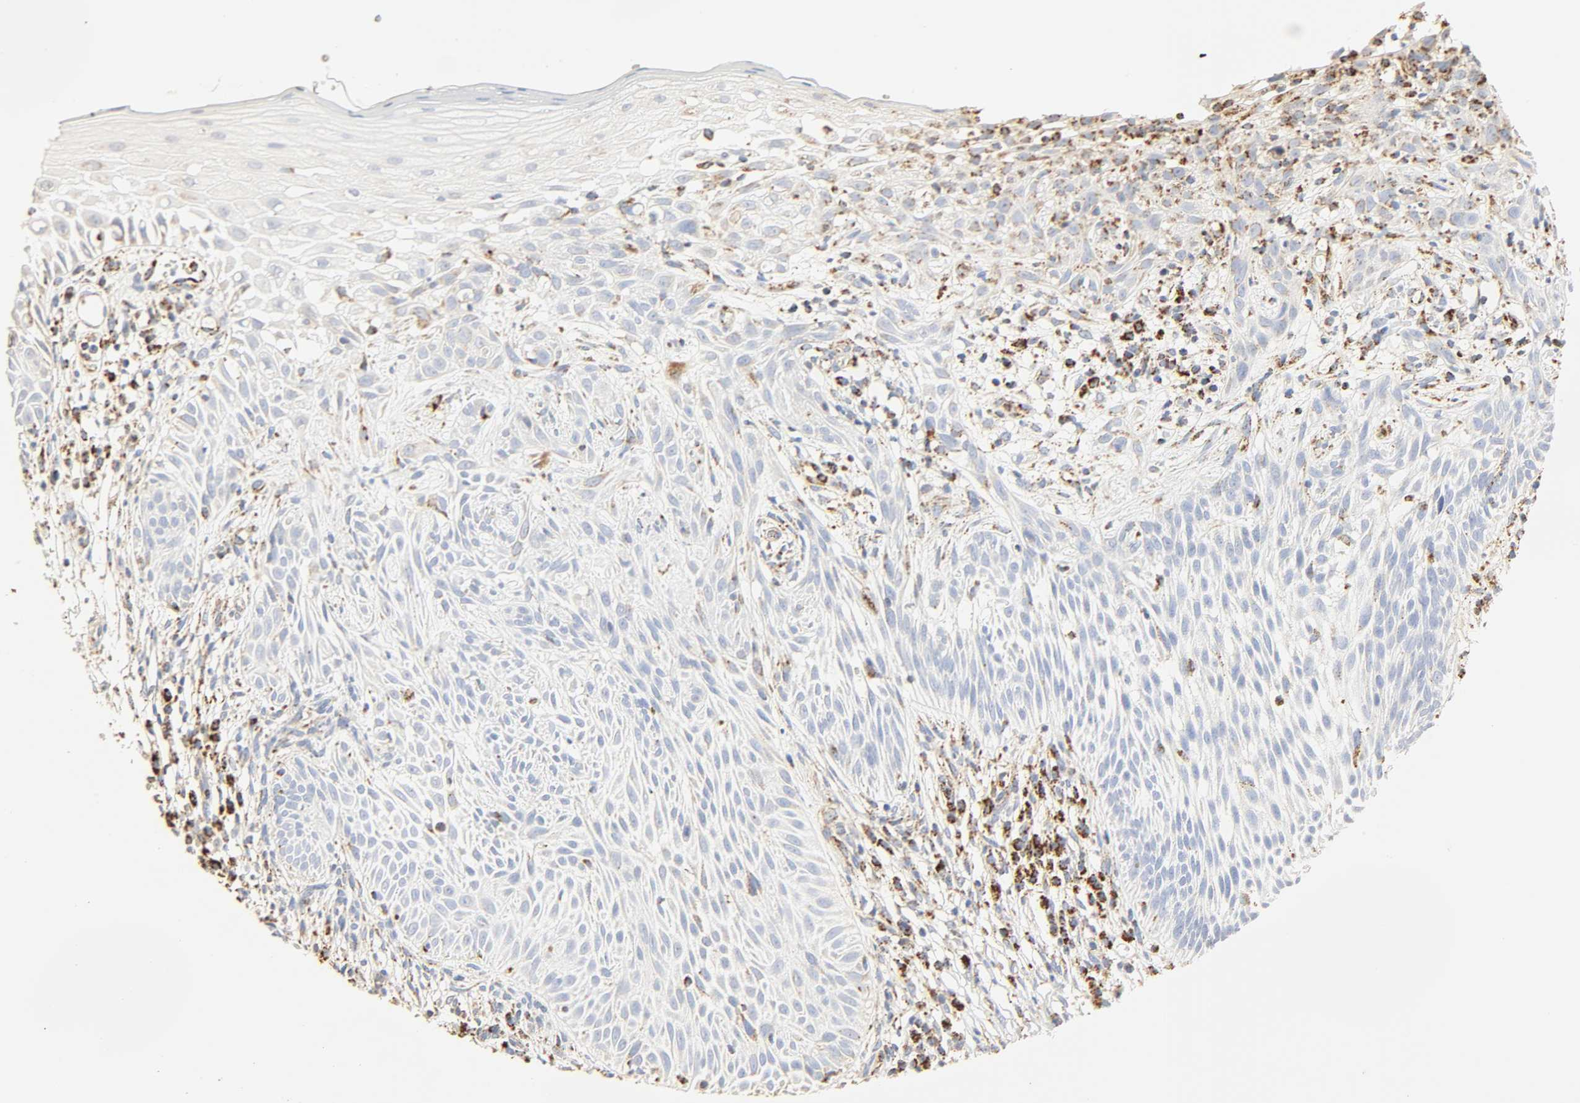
{"staining": {"intensity": "negative", "quantity": "none", "location": "none"}, "tissue": "skin cancer", "cell_type": "Tumor cells", "image_type": "cancer", "snomed": [{"axis": "morphology", "description": "Normal tissue, NOS"}, {"axis": "morphology", "description": "Basal cell carcinoma"}, {"axis": "topography", "description": "Skin"}], "caption": "Tumor cells show no significant protein staining in basal cell carcinoma (skin). (DAB immunohistochemistry with hematoxylin counter stain).", "gene": "ACAT1", "patient": {"sex": "female", "age": 69}}